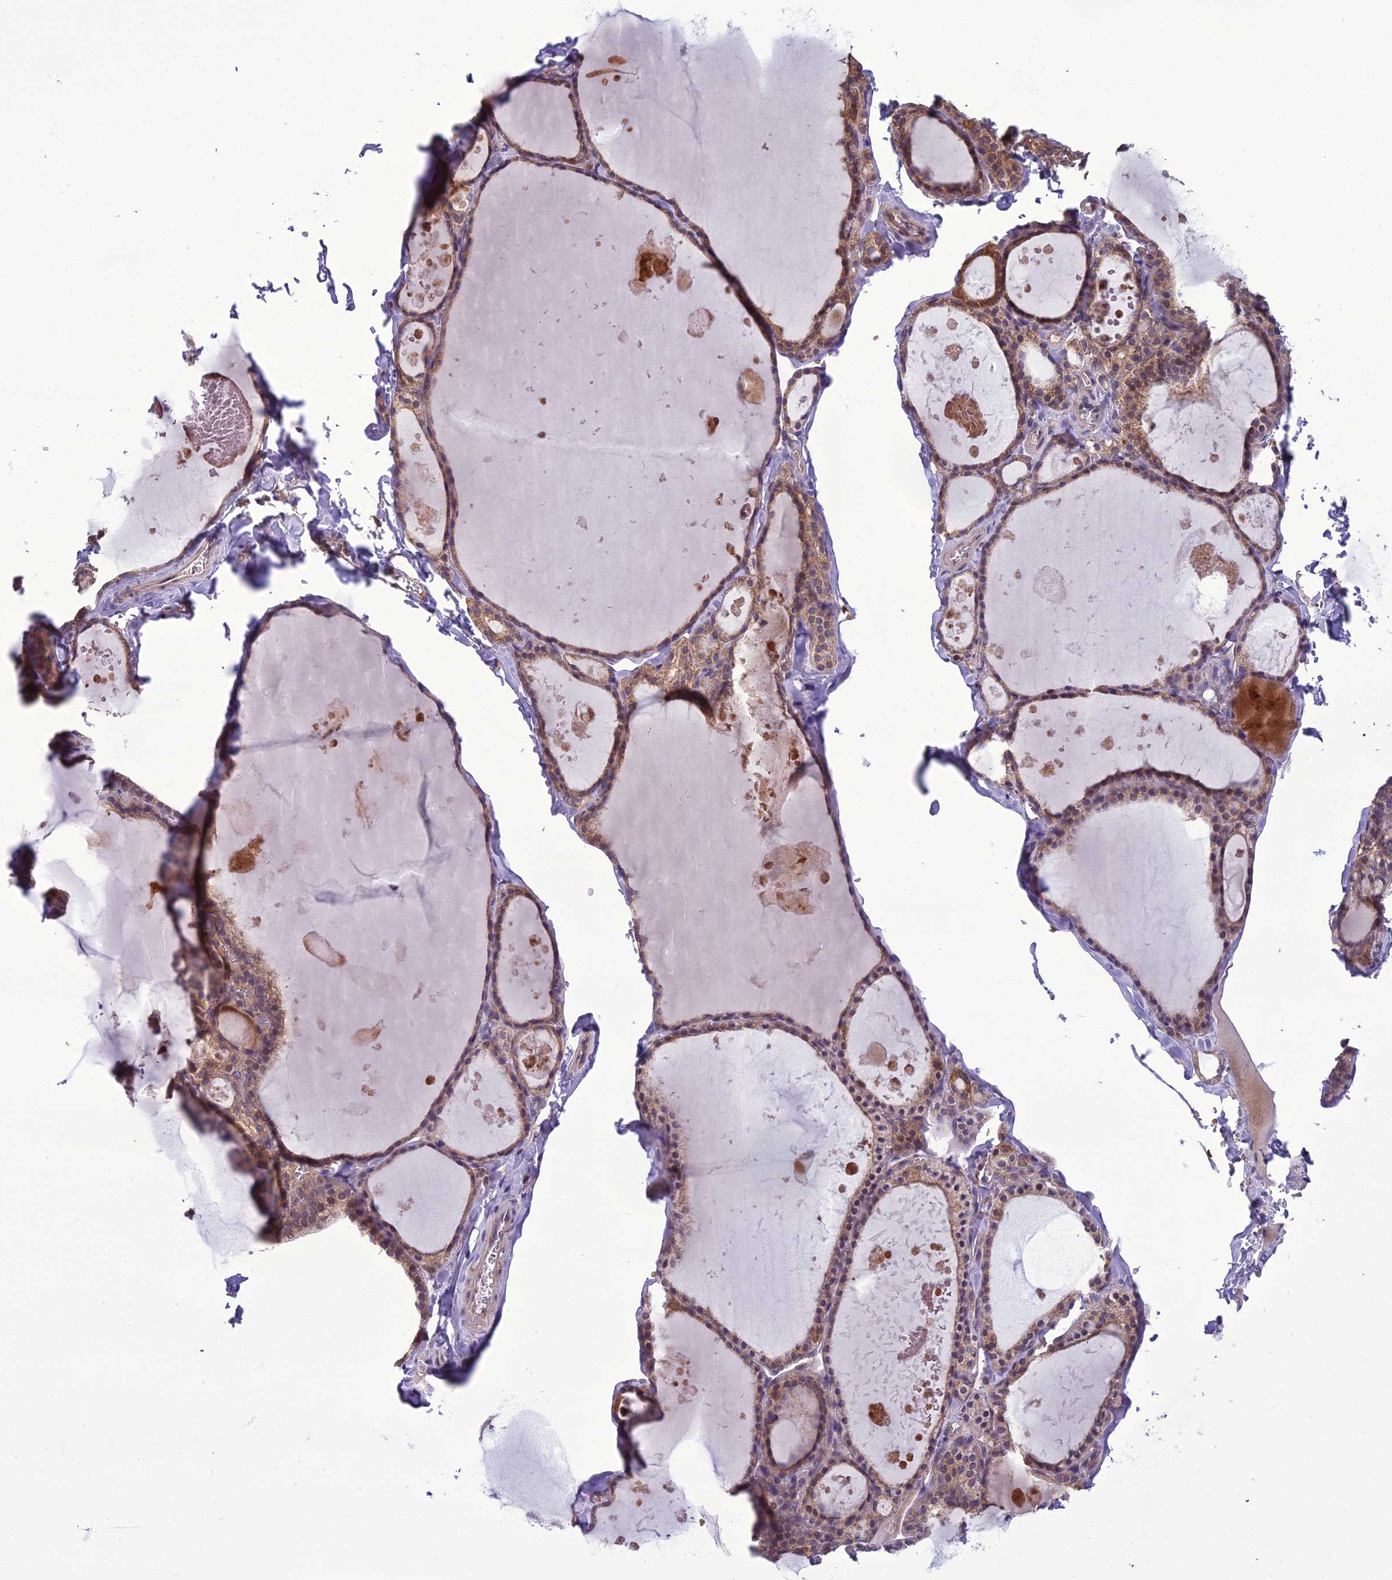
{"staining": {"intensity": "moderate", "quantity": ">75%", "location": "cytoplasmic/membranous"}, "tissue": "thyroid gland", "cell_type": "Glandular cells", "image_type": "normal", "snomed": [{"axis": "morphology", "description": "Normal tissue, NOS"}, {"axis": "topography", "description": "Thyroid gland"}], "caption": "A medium amount of moderate cytoplasmic/membranous staining is present in approximately >75% of glandular cells in benign thyroid gland. (DAB IHC, brown staining for protein, blue staining for nuclei).", "gene": "ENSG00000260272", "patient": {"sex": "male", "age": 56}}